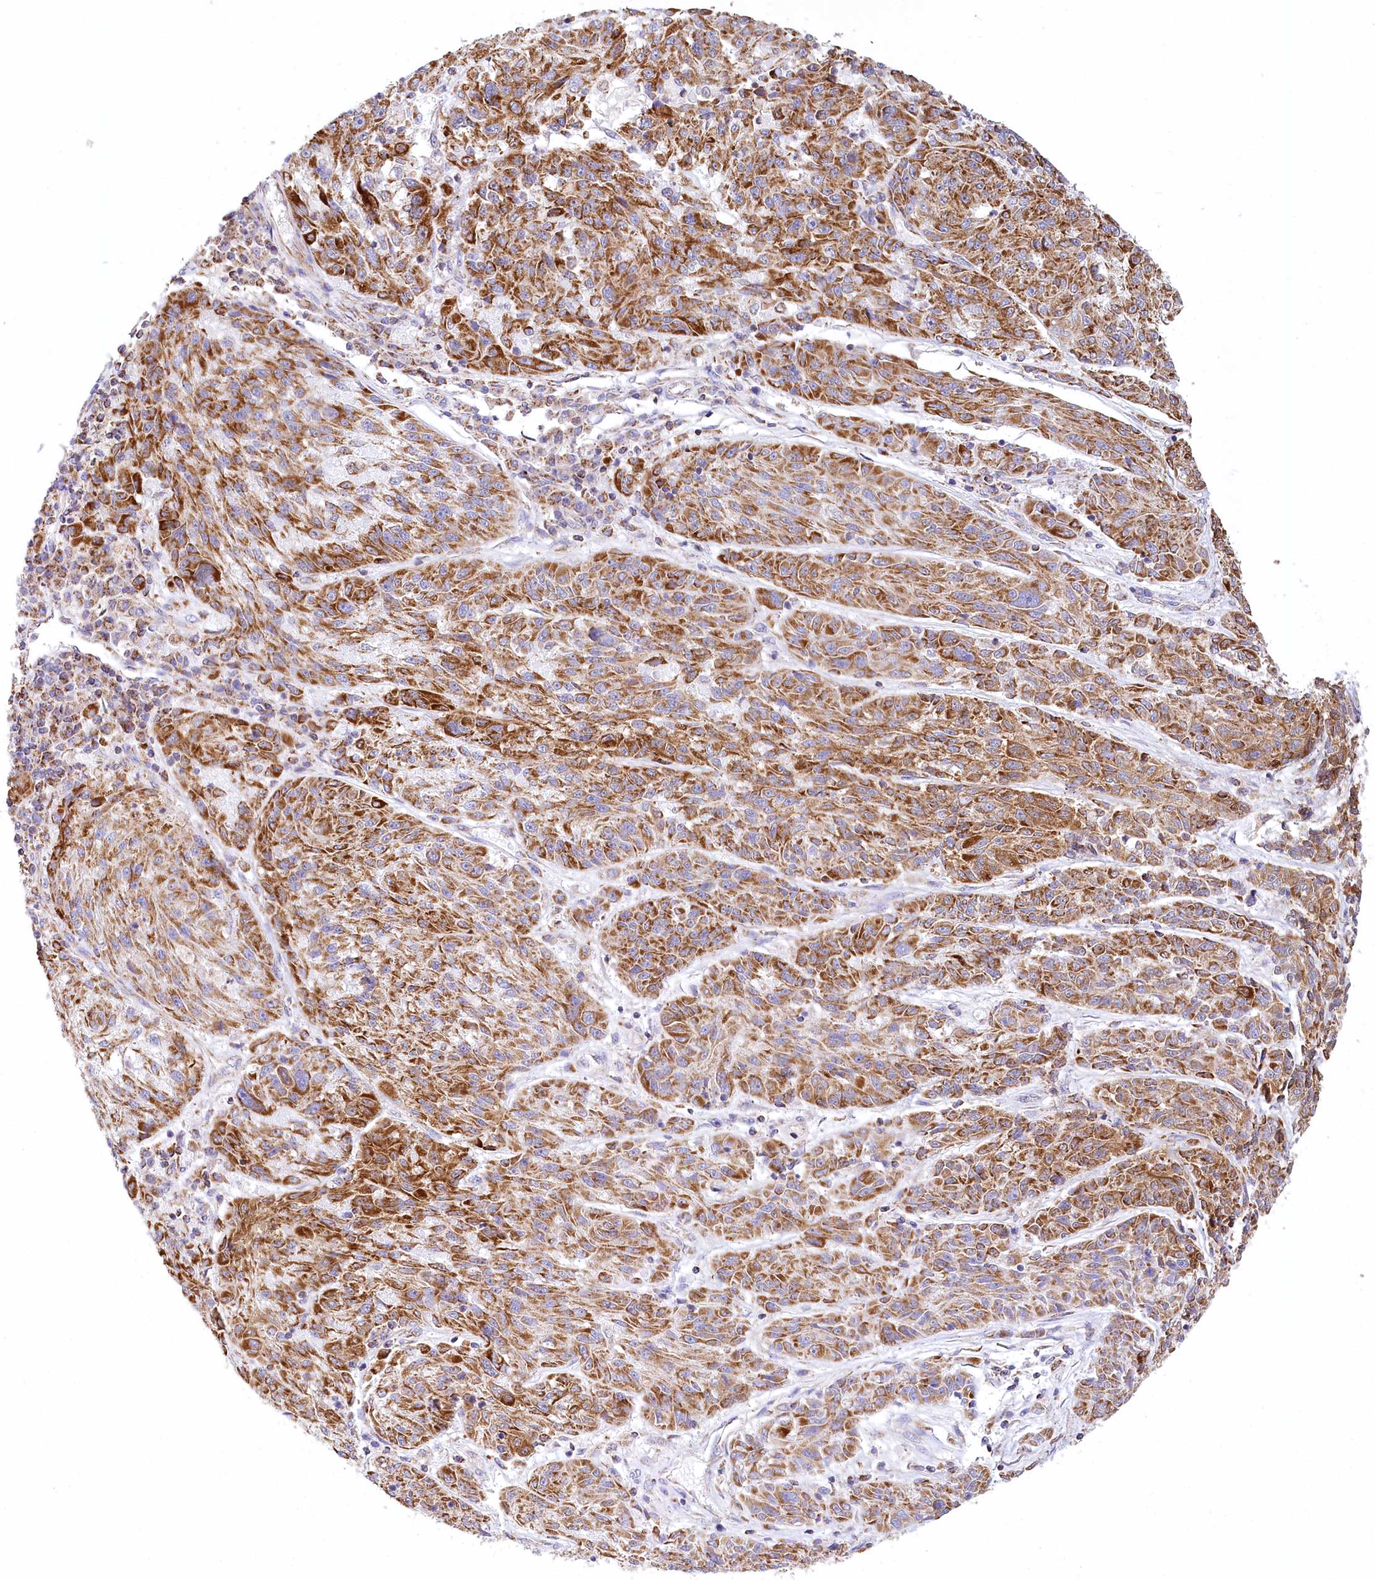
{"staining": {"intensity": "strong", "quantity": ">75%", "location": "cytoplasmic/membranous"}, "tissue": "melanoma", "cell_type": "Tumor cells", "image_type": "cancer", "snomed": [{"axis": "morphology", "description": "Malignant melanoma, NOS"}, {"axis": "topography", "description": "Skin"}], "caption": "A photomicrograph of malignant melanoma stained for a protein reveals strong cytoplasmic/membranous brown staining in tumor cells. Ihc stains the protein of interest in brown and the nuclei are stained blue.", "gene": "LSS", "patient": {"sex": "male", "age": 53}}